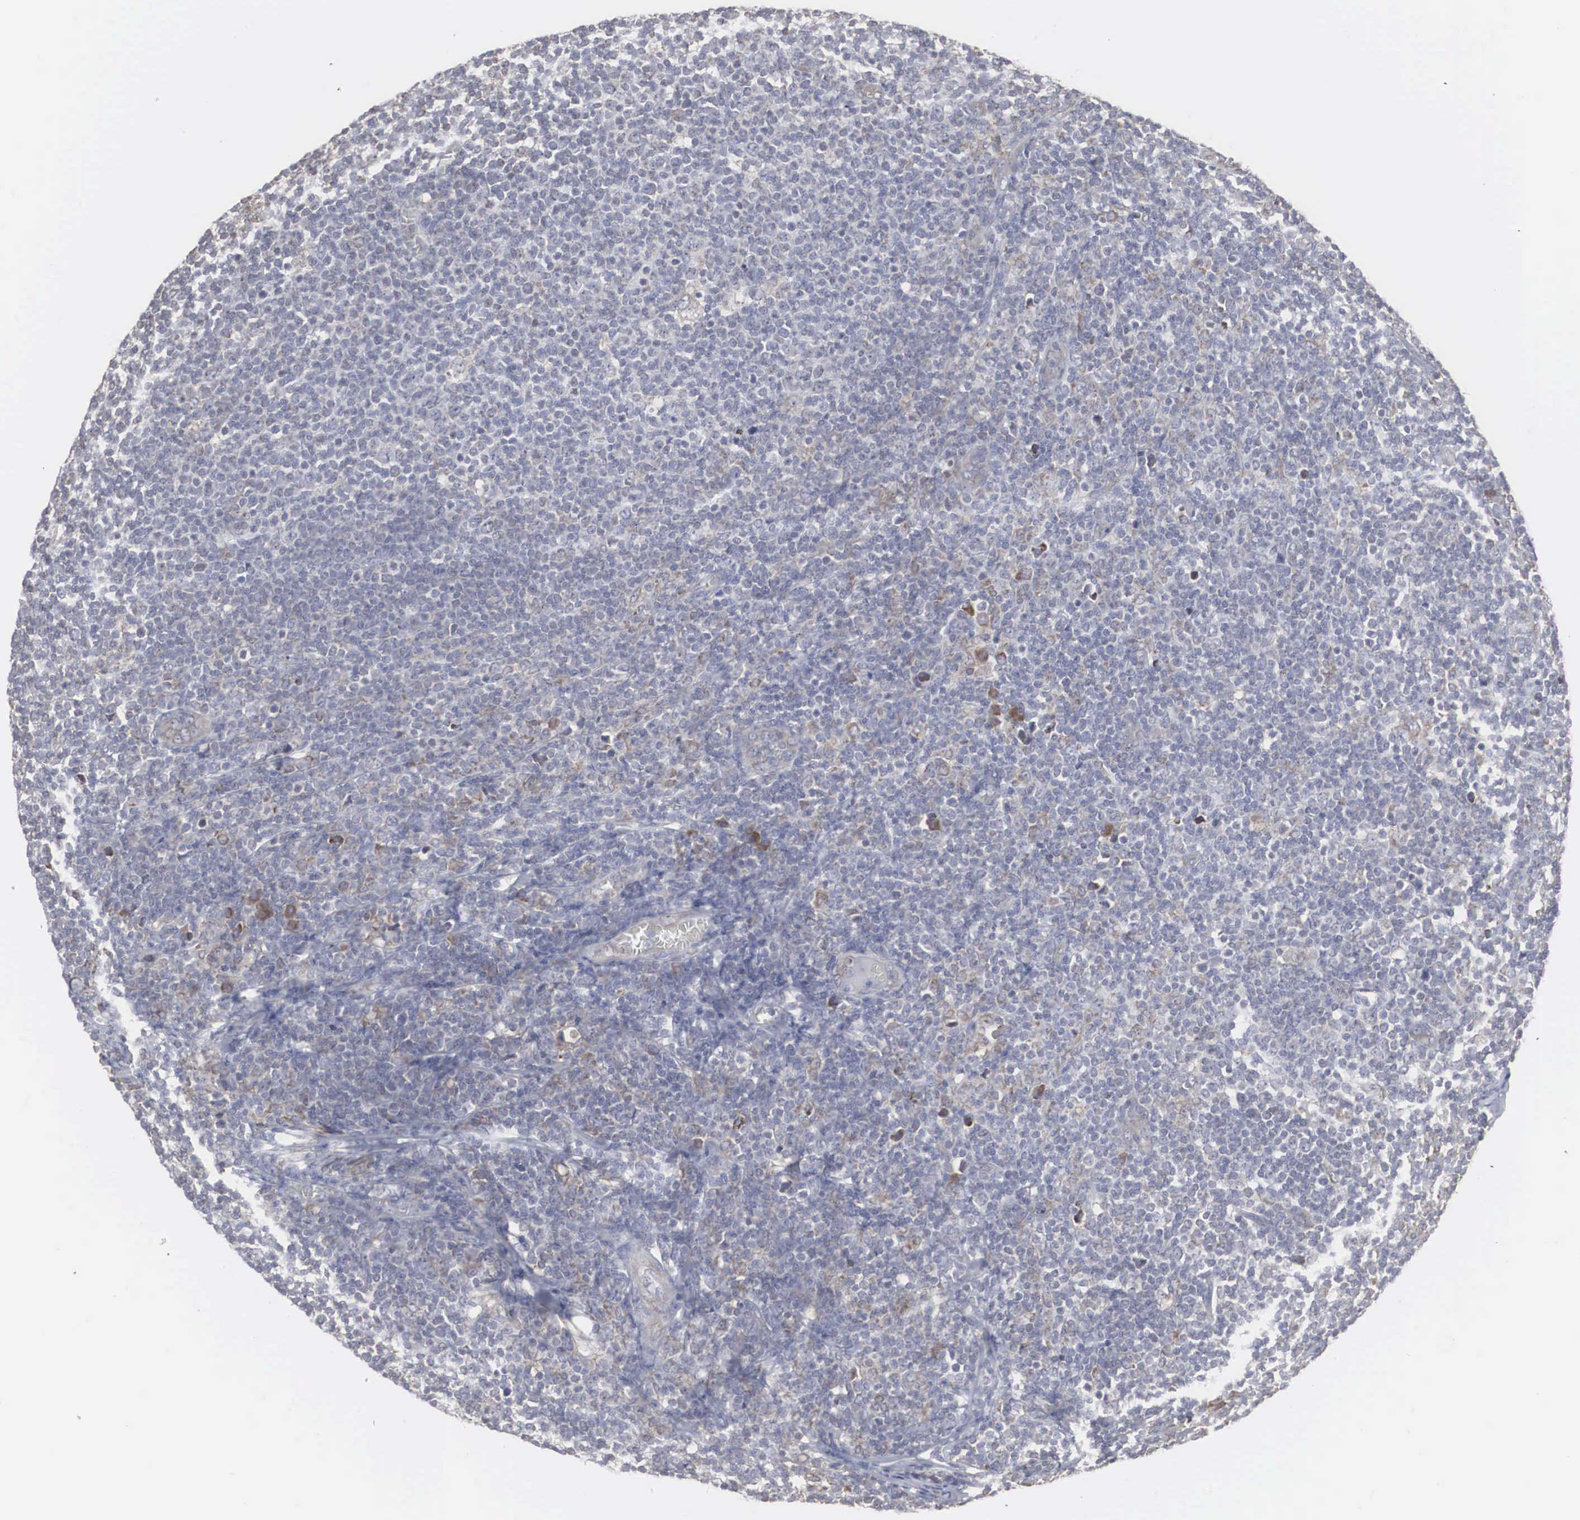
{"staining": {"intensity": "negative", "quantity": "none", "location": "none"}, "tissue": "lymphoma", "cell_type": "Tumor cells", "image_type": "cancer", "snomed": [{"axis": "morphology", "description": "Malignant lymphoma, non-Hodgkin's type, Low grade"}, {"axis": "topography", "description": "Lymph node"}], "caption": "DAB (3,3'-diaminobenzidine) immunohistochemical staining of human malignant lymphoma, non-Hodgkin's type (low-grade) reveals no significant expression in tumor cells. (DAB (3,3'-diaminobenzidine) immunohistochemistry (IHC) with hematoxylin counter stain).", "gene": "MIA2", "patient": {"sex": "male", "age": 74}}